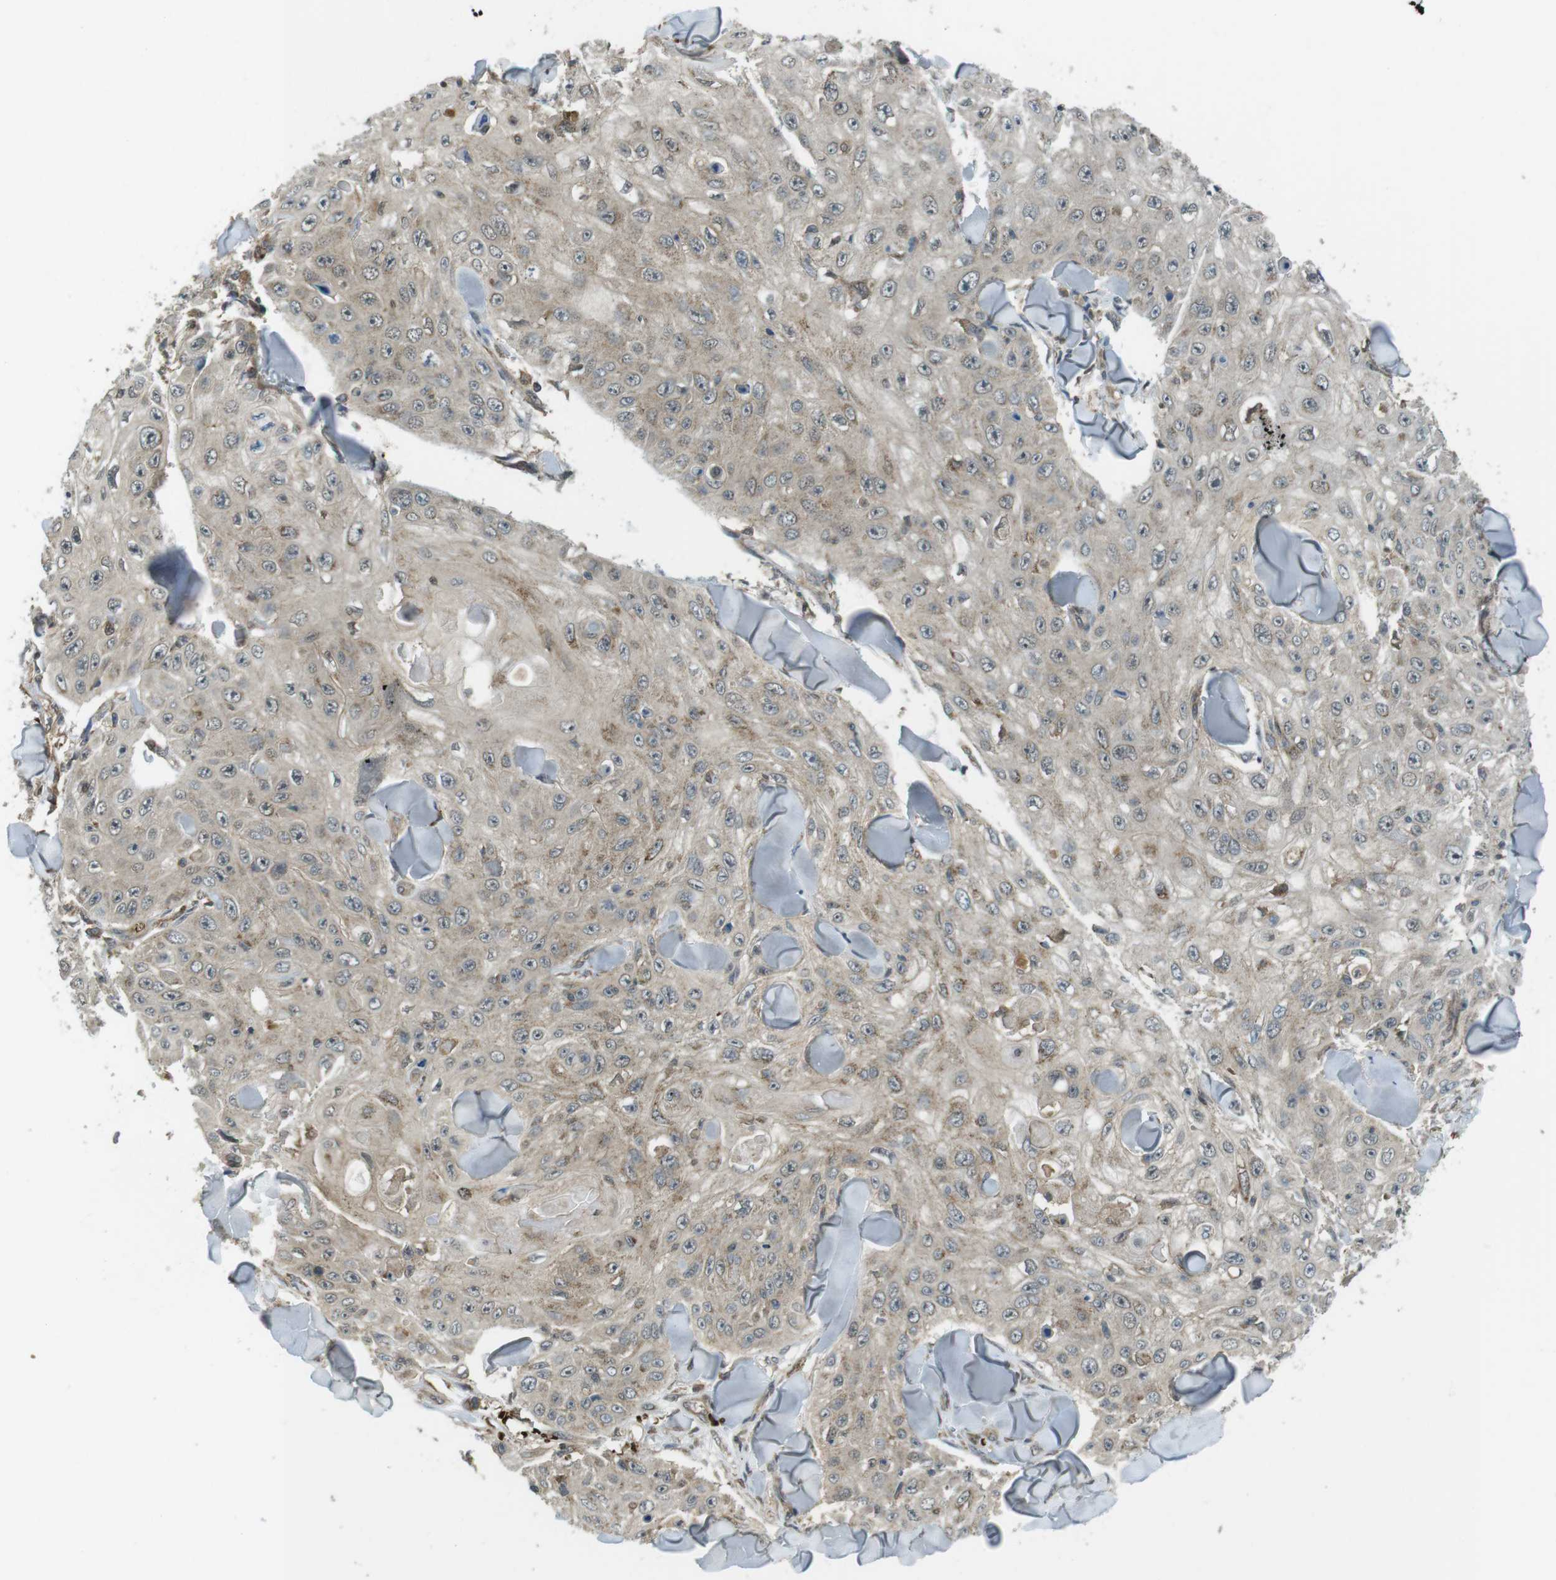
{"staining": {"intensity": "weak", "quantity": ">75%", "location": "cytoplasmic/membranous"}, "tissue": "skin cancer", "cell_type": "Tumor cells", "image_type": "cancer", "snomed": [{"axis": "morphology", "description": "Squamous cell carcinoma, NOS"}, {"axis": "topography", "description": "Skin"}], "caption": "High-power microscopy captured an IHC image of skin cancer, revealing weak cytoplasmic/membranous positivity in about >75% of tumor cells. Nuclei are stained in blue.", "gene": "LRRC3B", "patient": {"sex": "male", "age": 86}}